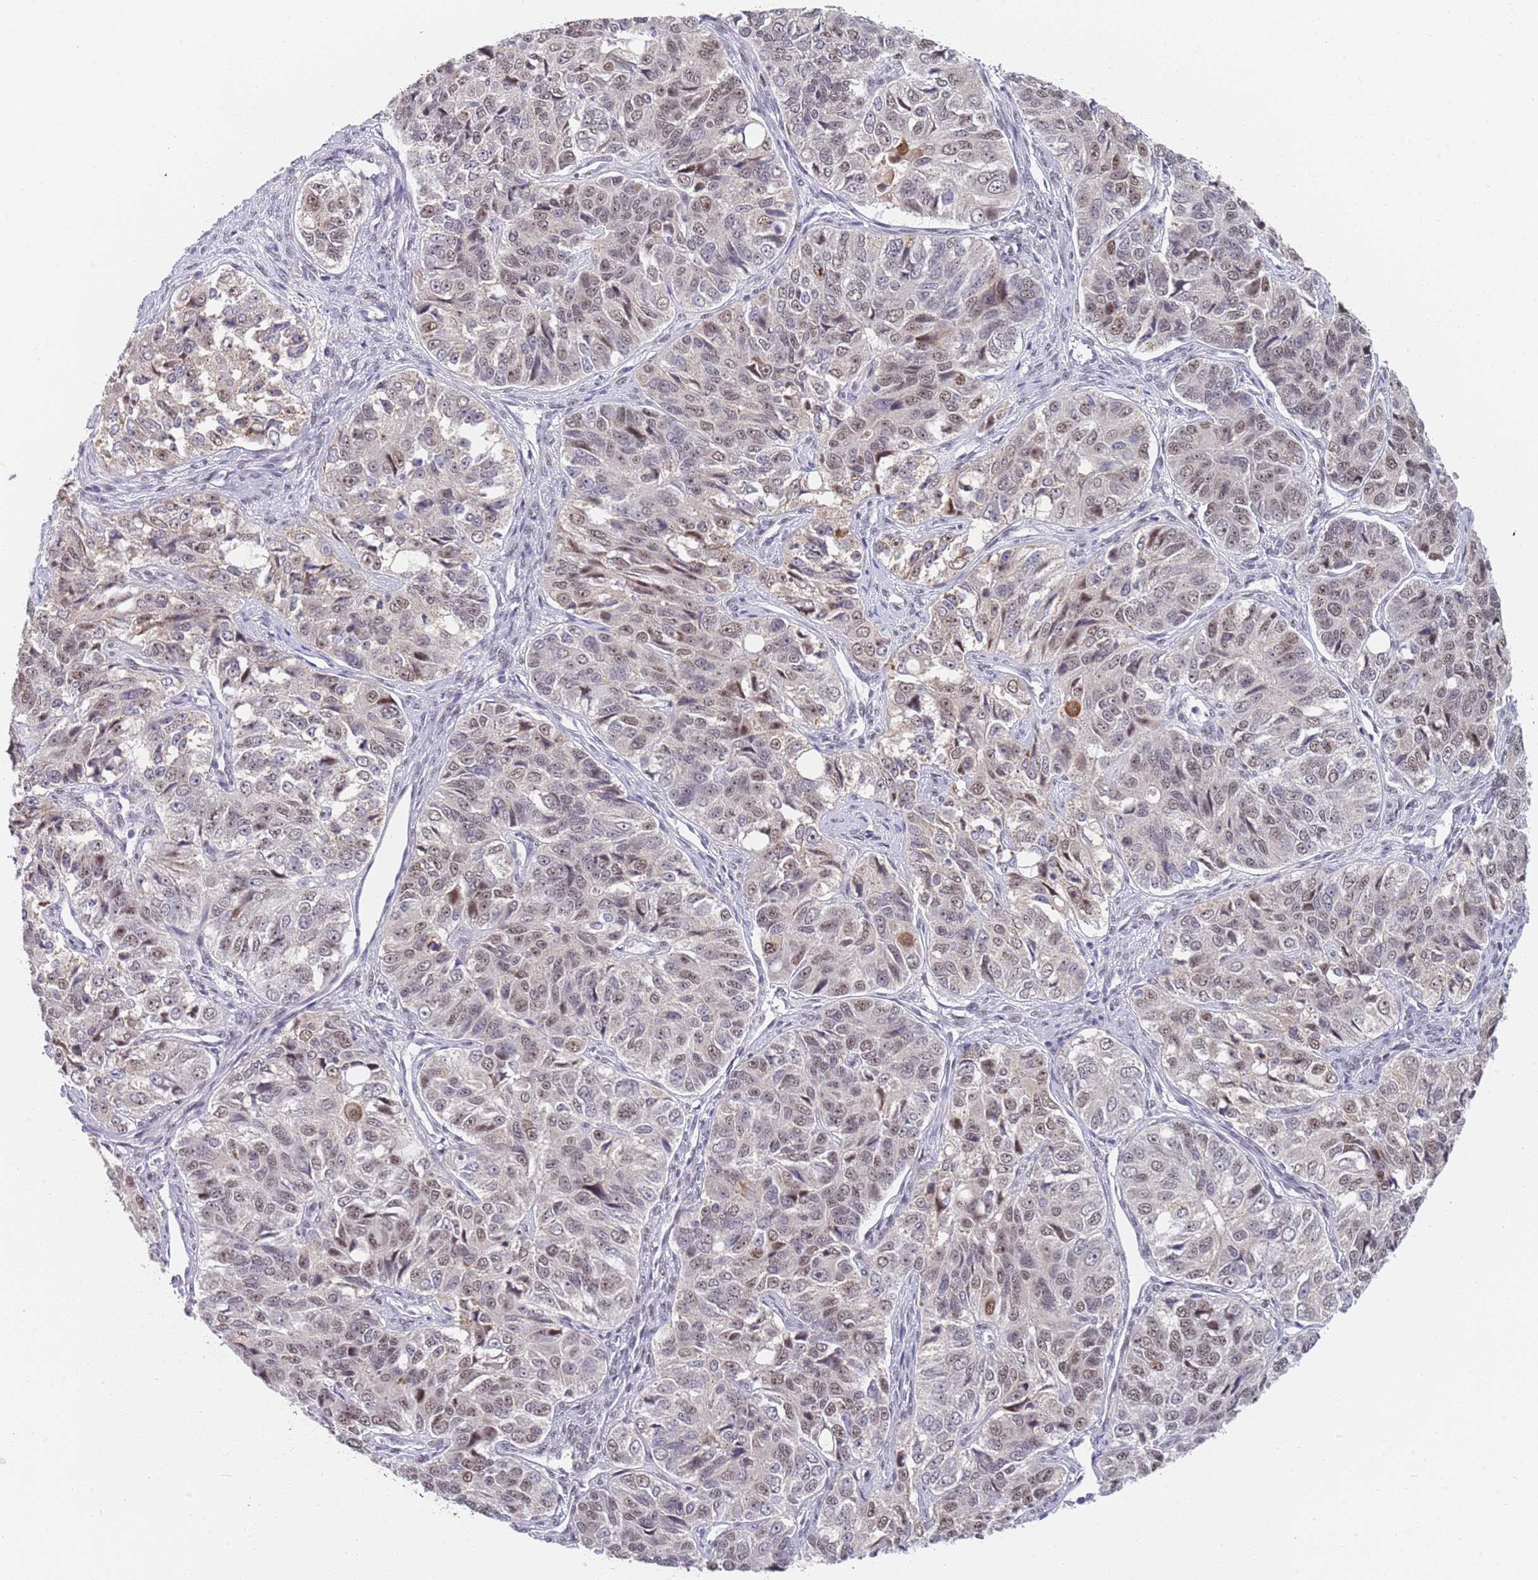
{"staining": {"intensity": "weak", "quantity": "25%-75%", "location": "nuclear"}, "tissue": "ovarian cancer", "cell_type": "Tumor cells", "image_type": "cancer", "snomed": [{"axis": "morphology", "description": "Carcinoma, endometroid"}, {"axis": "topography", "description": "Ovary"}], "caption": "Protein expression by immunohistochemistry shows weak nuclear expression in approximately 25%-75% of tumor cells in endometroid carcinoma (ovarian).", "gene": "PLCL2", "patient": {"sex": "female", "age": 51}}